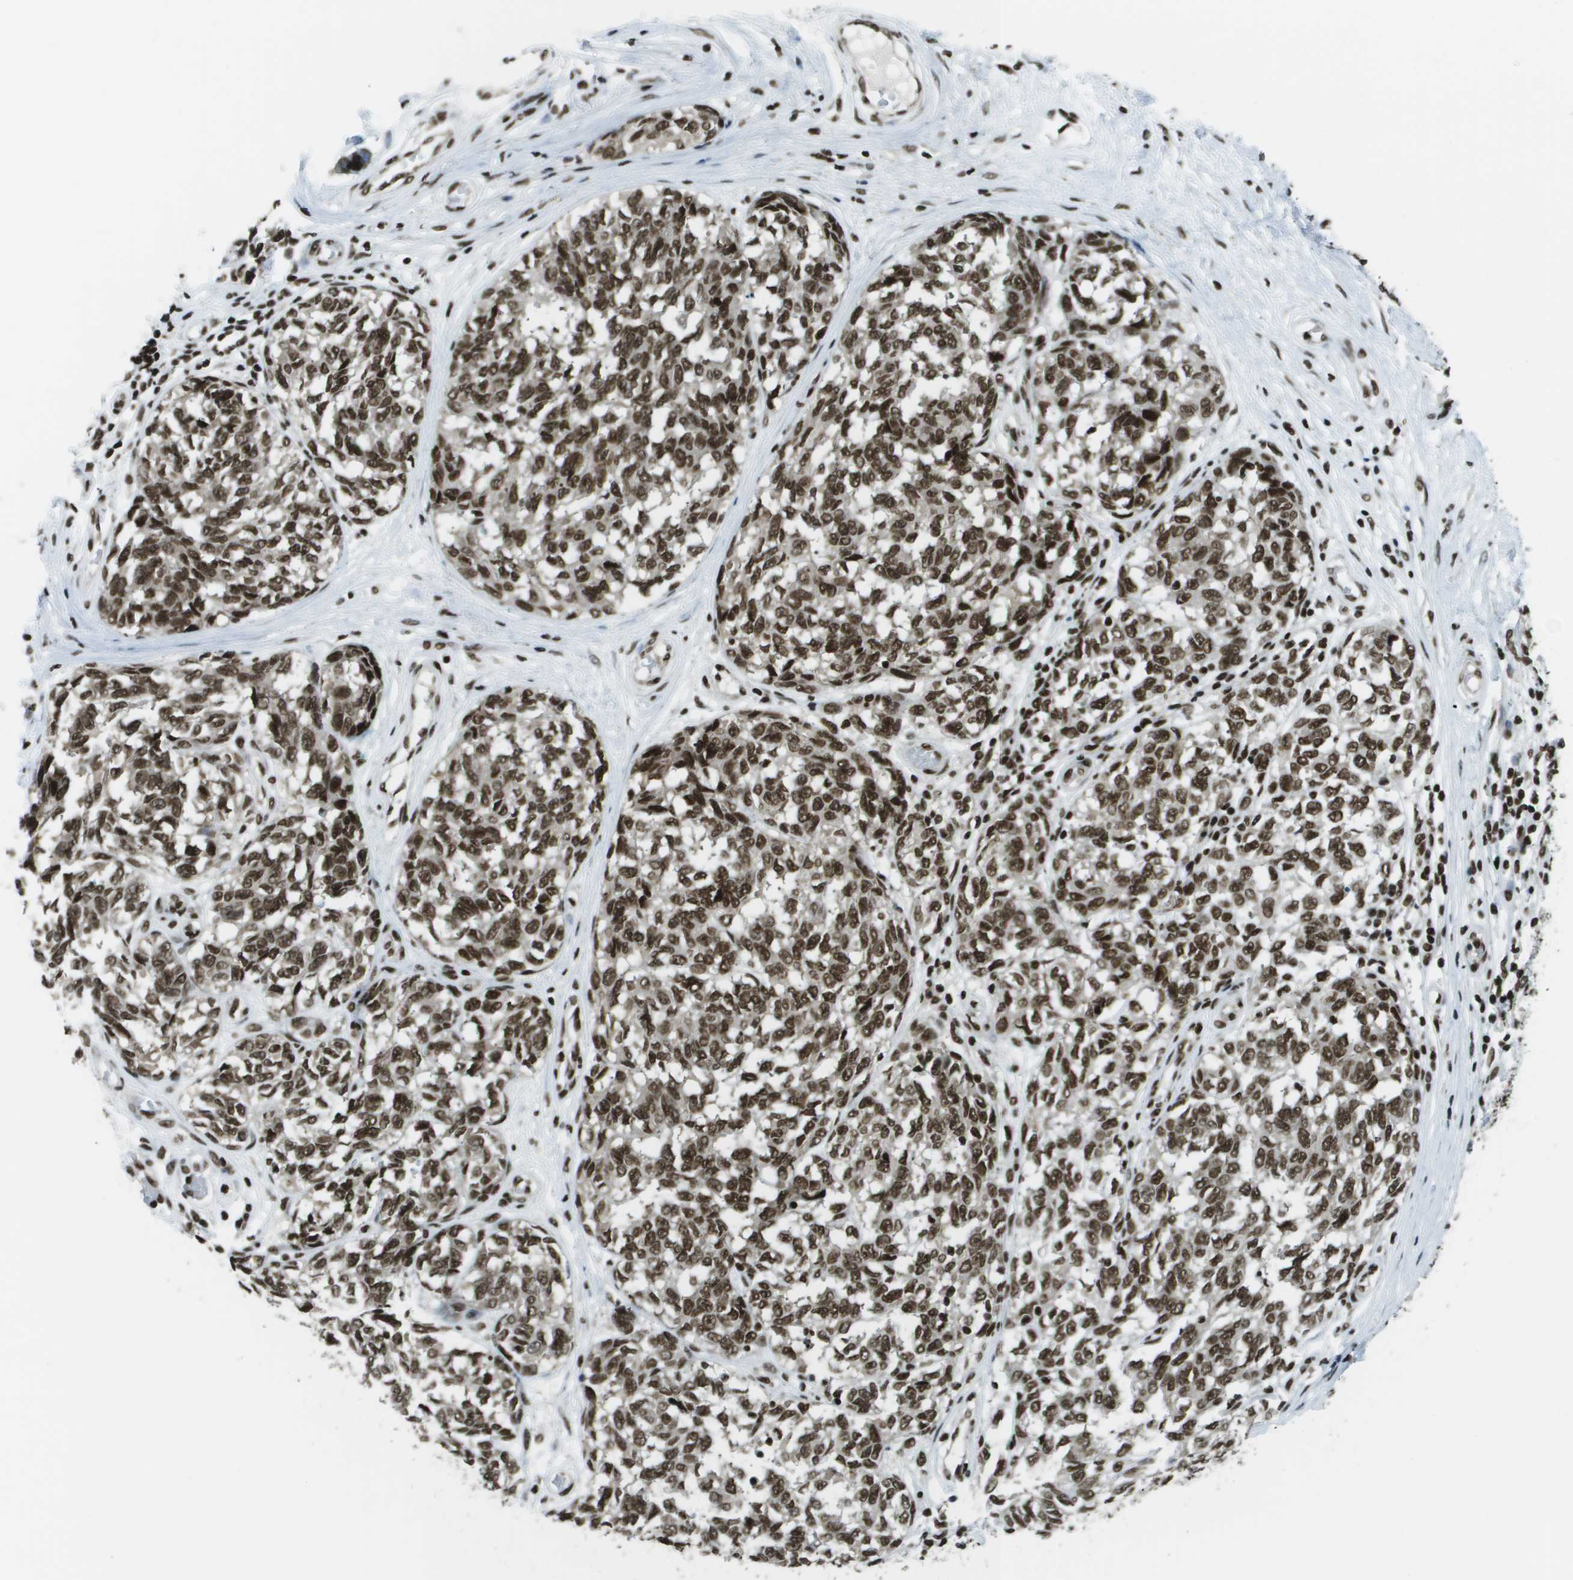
{"staining": {"intensity": "strong", "quantity": ">75%", "location": "nuclear"}, "tissue": "melanoma", "cell_type": "Tumor cells", "image_type": "cancer", "snomed": [{"axis": "morphology", "description": "Malignant melanoma, NOS"}, {"axis": "topography", "description": "Skin"}], "caption": "About >75% of tumor cells in human malignant melanoma exhibit strong nuclear protein staining as visualized by brown immunohistochemical staining.", "gene": "GLYR1", "patient": {"sex": "female", "age": 64}}